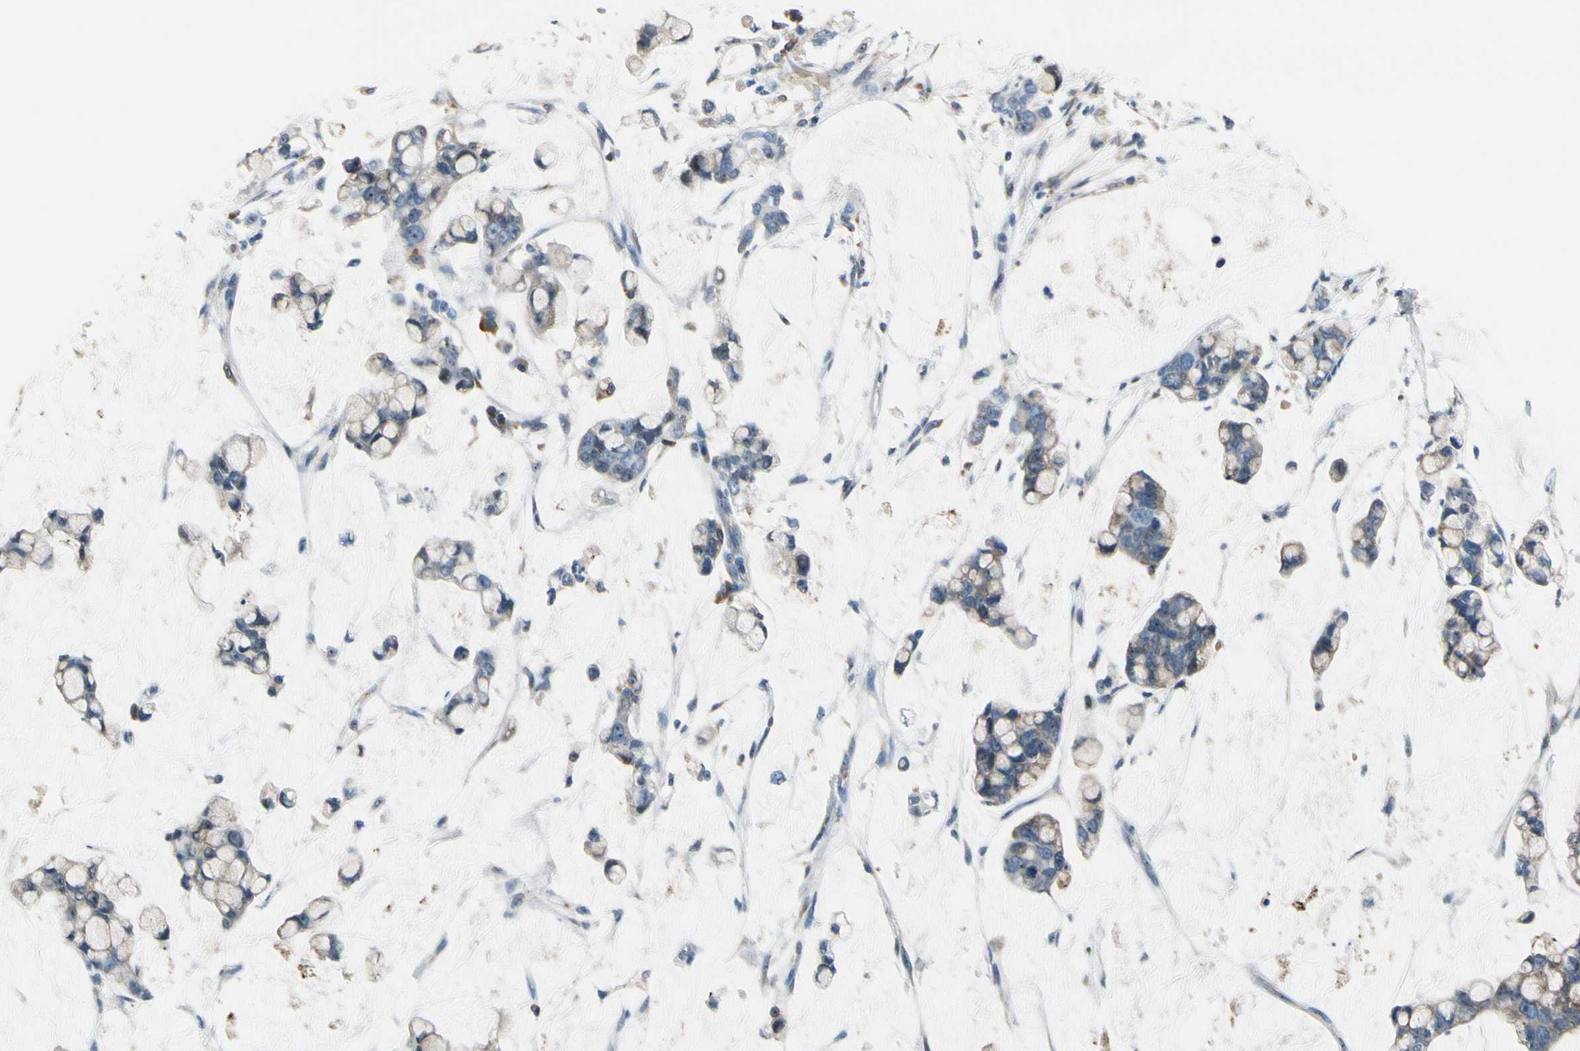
{"staining": {"intensity": "weak", "quantity": ">75%", "location": "cytoplasmic/membranous"}, "tissue": "stomach cancer", "cell_type": "Tumor cells", "image_type": "cancer", "snomed": [{"axis": "morphology", "description": "Adenocarcinoma, NOS"}, {"axis": "topography", "description": "Stomach, lower"}], "caption": "The histopathology image displays staining of stomach cancer, revealing weak cytoplasmic/membranous protein expression (brown color) within tumor cells.", "gene": "TMED7", "patient": {"sex": "male", "age": 84}}